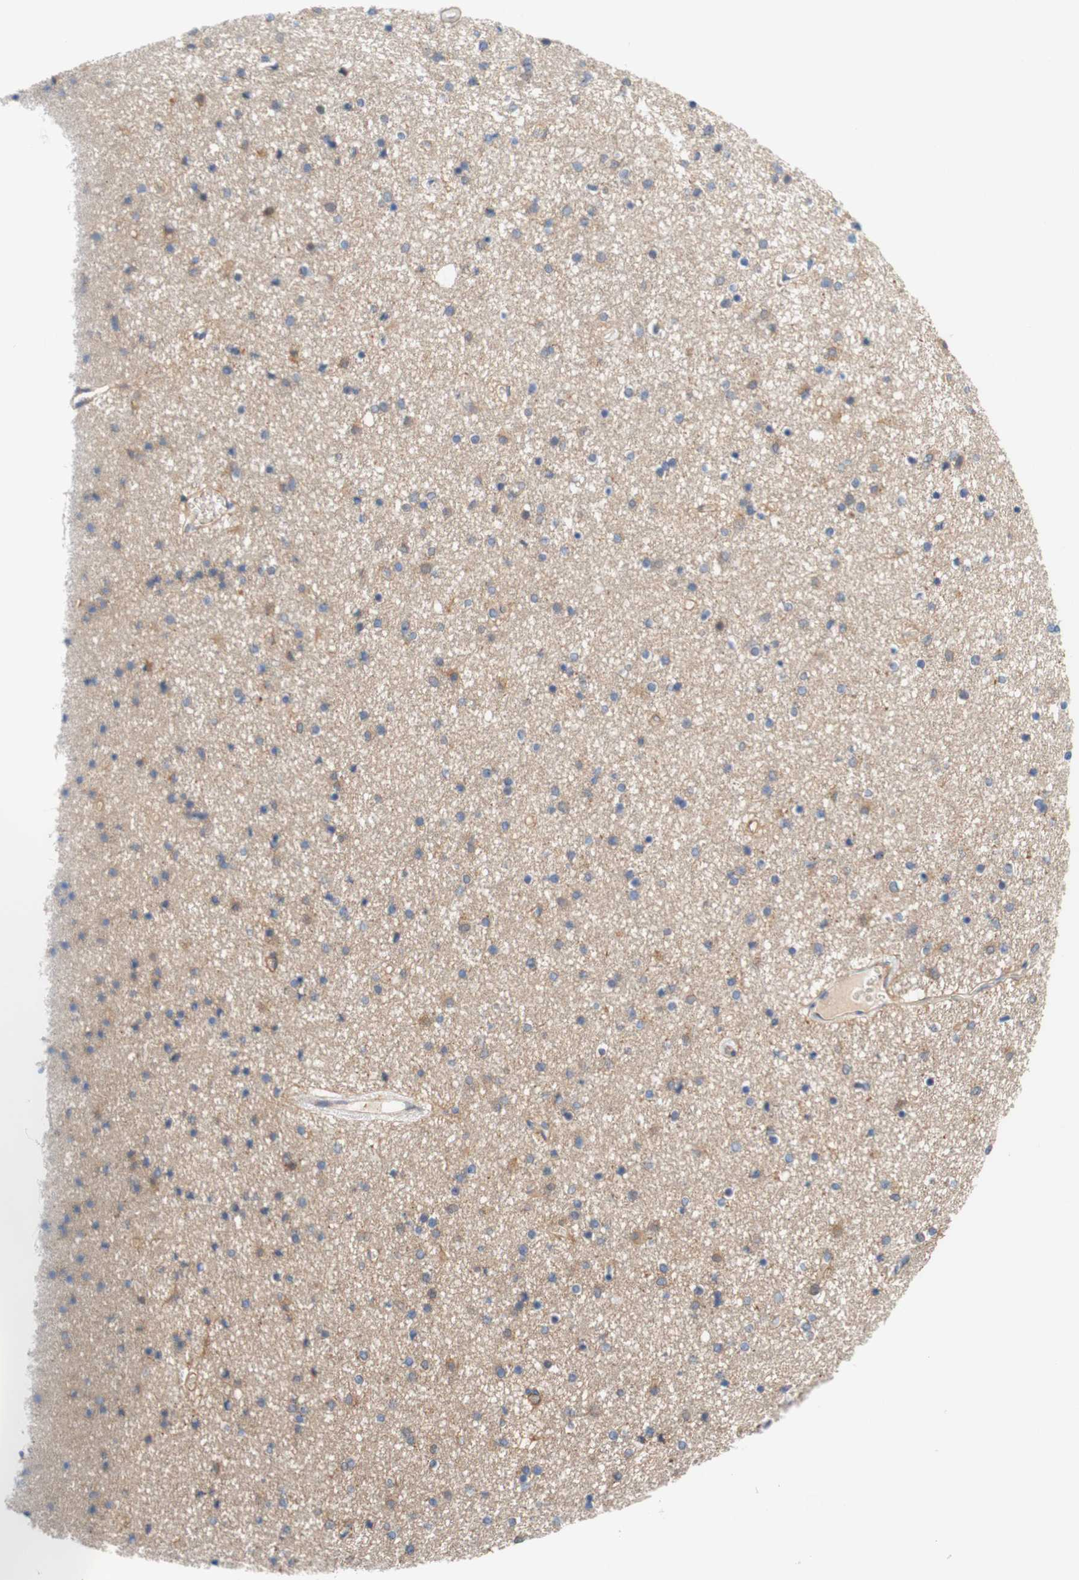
{"staining": {"intensity": "weak", "quantity": "<25%", "location": "cytoplasmic/membranous"}, "tissue": "caudate", "cell_type": "Glial cells", "image_type": "normal", "snomed": [{"axis": "morphology", "description": "Normal tissue, NOS"}, {"axis": "topography", "description": "Lateral ventricle wall"}], "caption": "Histopathology image shows no significant protein staining in glial cells of unremarkable caudate.", "gene": "STOM", "patient": {"sex": "female", "age": 54}}